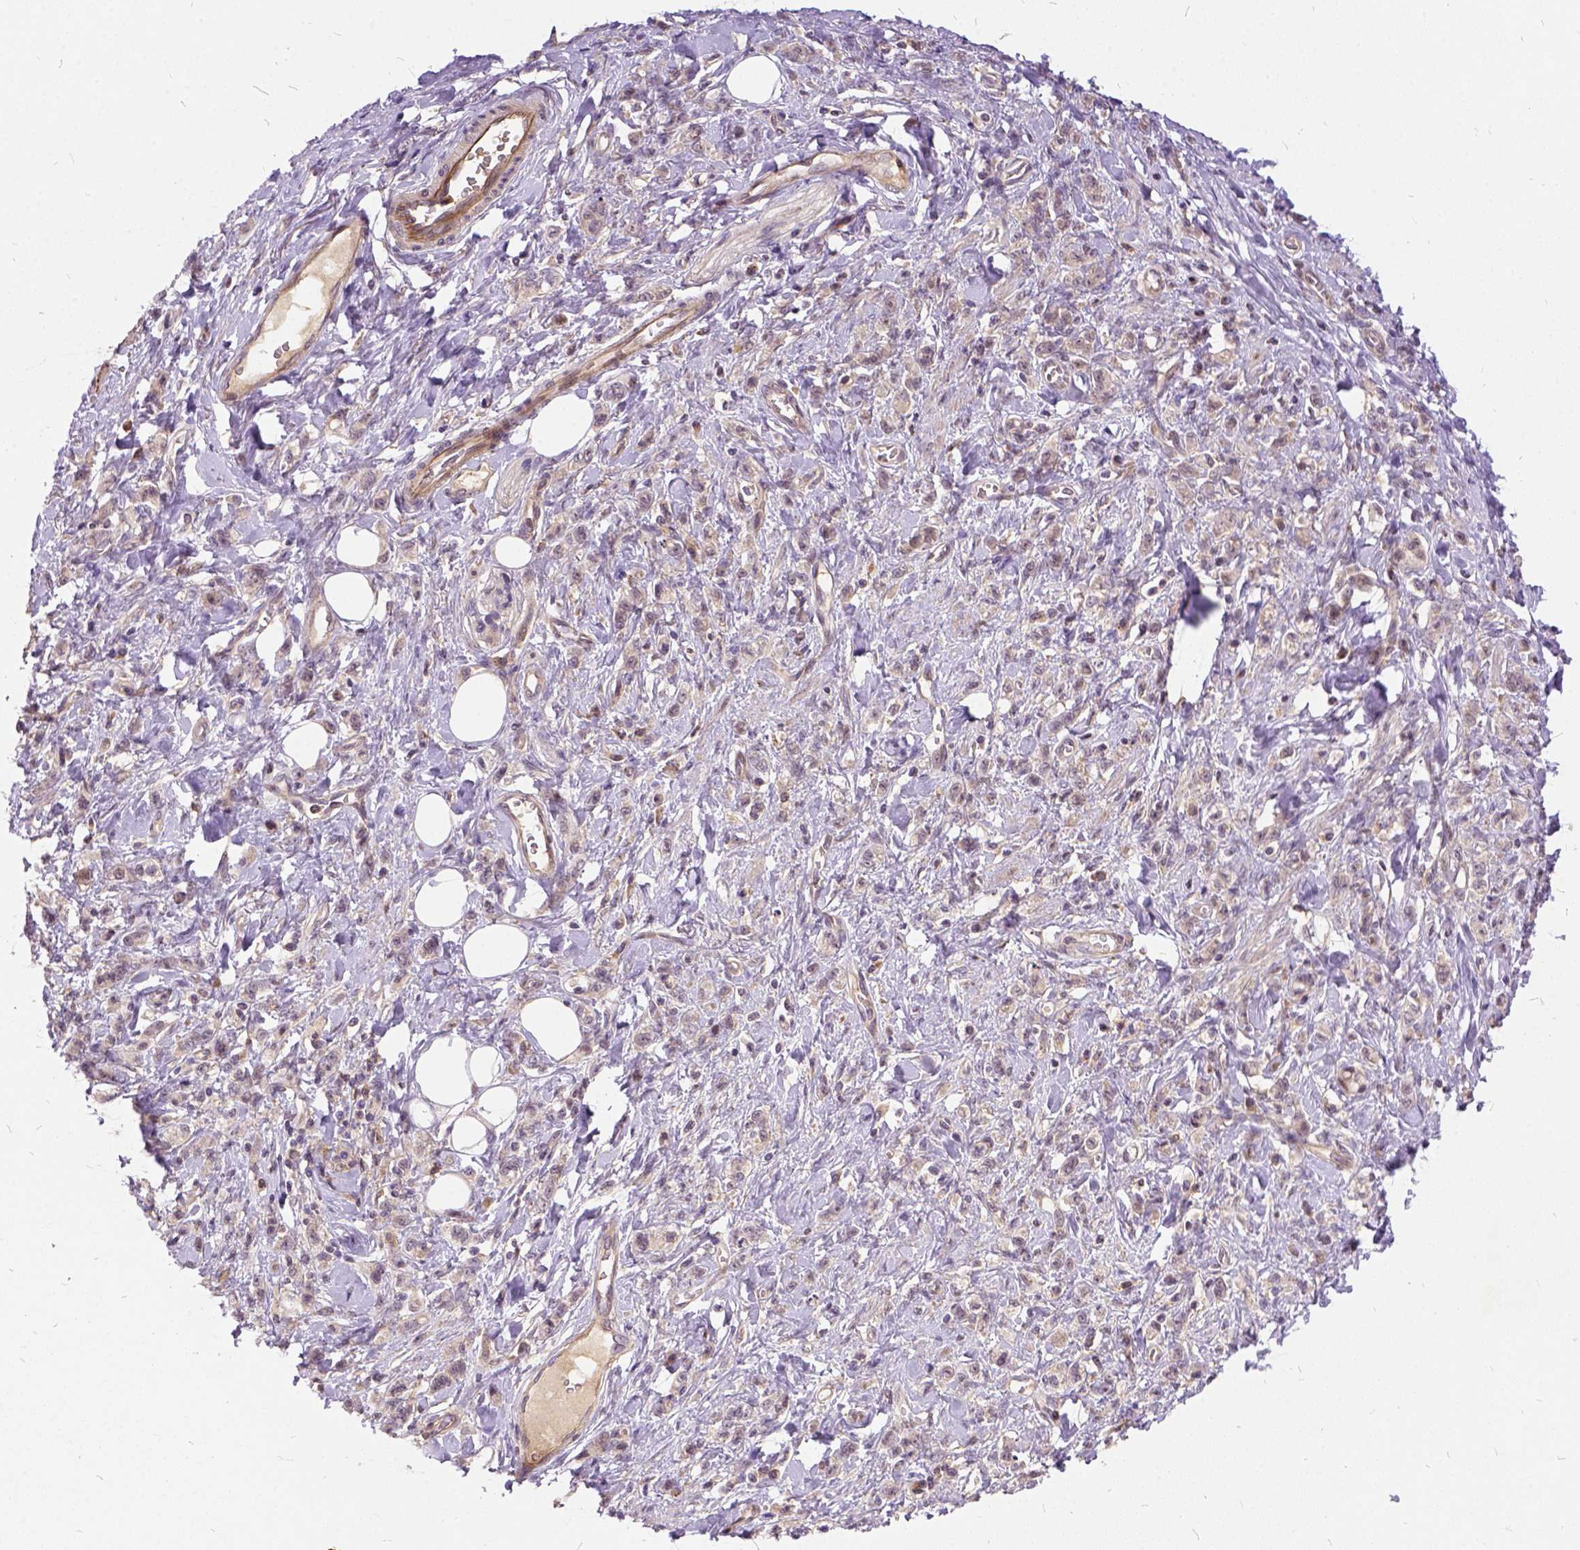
{"staining": {"intensity": "negative", "quantity": "none", "location": "none"}, "tissue": "stomach cancer", "cell_type": "Tumor cells", "image_type": "cancer", "snomed": [{"axis": "morphology", "description": "Adenocarcinoma, NOS"}, {"axis": "topography", "description": "Stomach"}], "caption": "Immunohistochemistry of human stomach adenocarcinoma shows no positivity in tumor cells.", "gene": "ILRUN", "patient": {"sex": "male", "age": 77}}